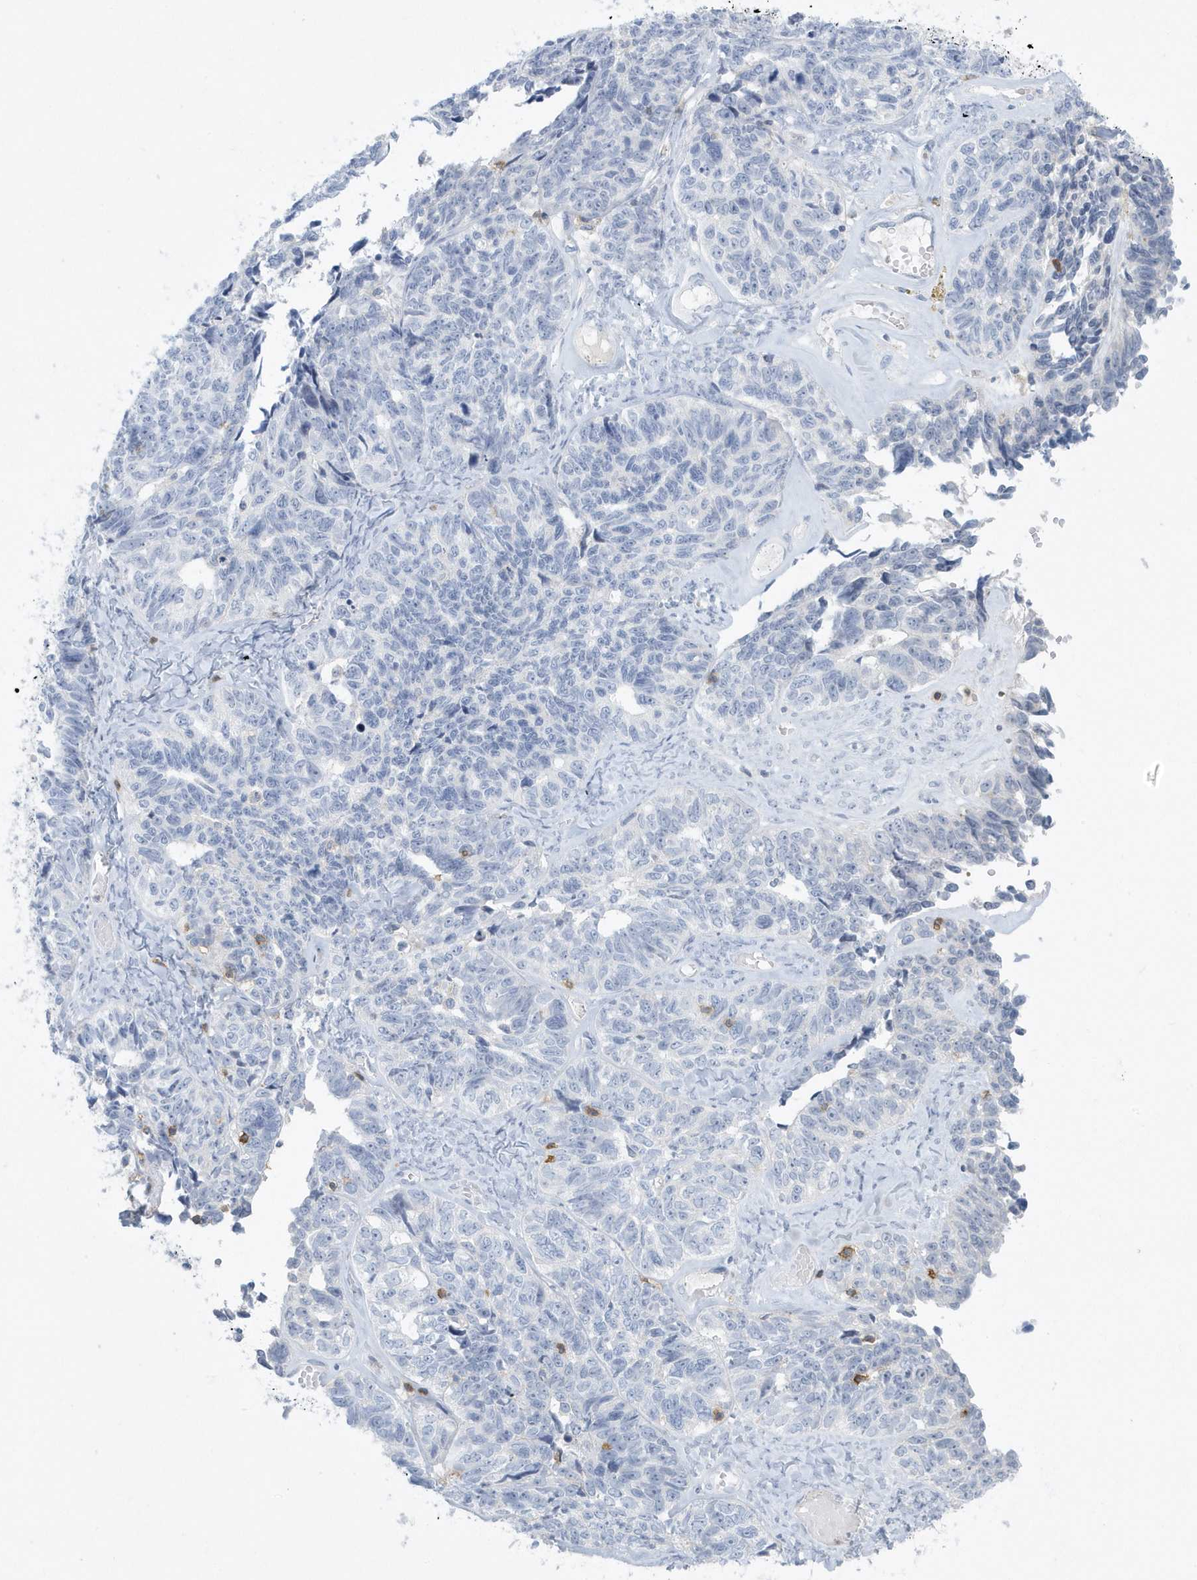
{"staining": {"intensity": "negative", "quantity": "none", "location": "none"}, "tissue": "ovarian cancer", "cell_type": "Tumor cells", "image_type": "cancer", "snomed": [{"axis": "morphology", "description": "Cystadenocarcinoma, serous, NOS"}, {"axis": "topography", "description": "Ovary"}], "caption": "Immunohistochemical staining of human ovarian cancer demonstrates no significant expression in tumor cells.", "gene": "PSD4", "patient": {"sex": "female", "age": 79}}